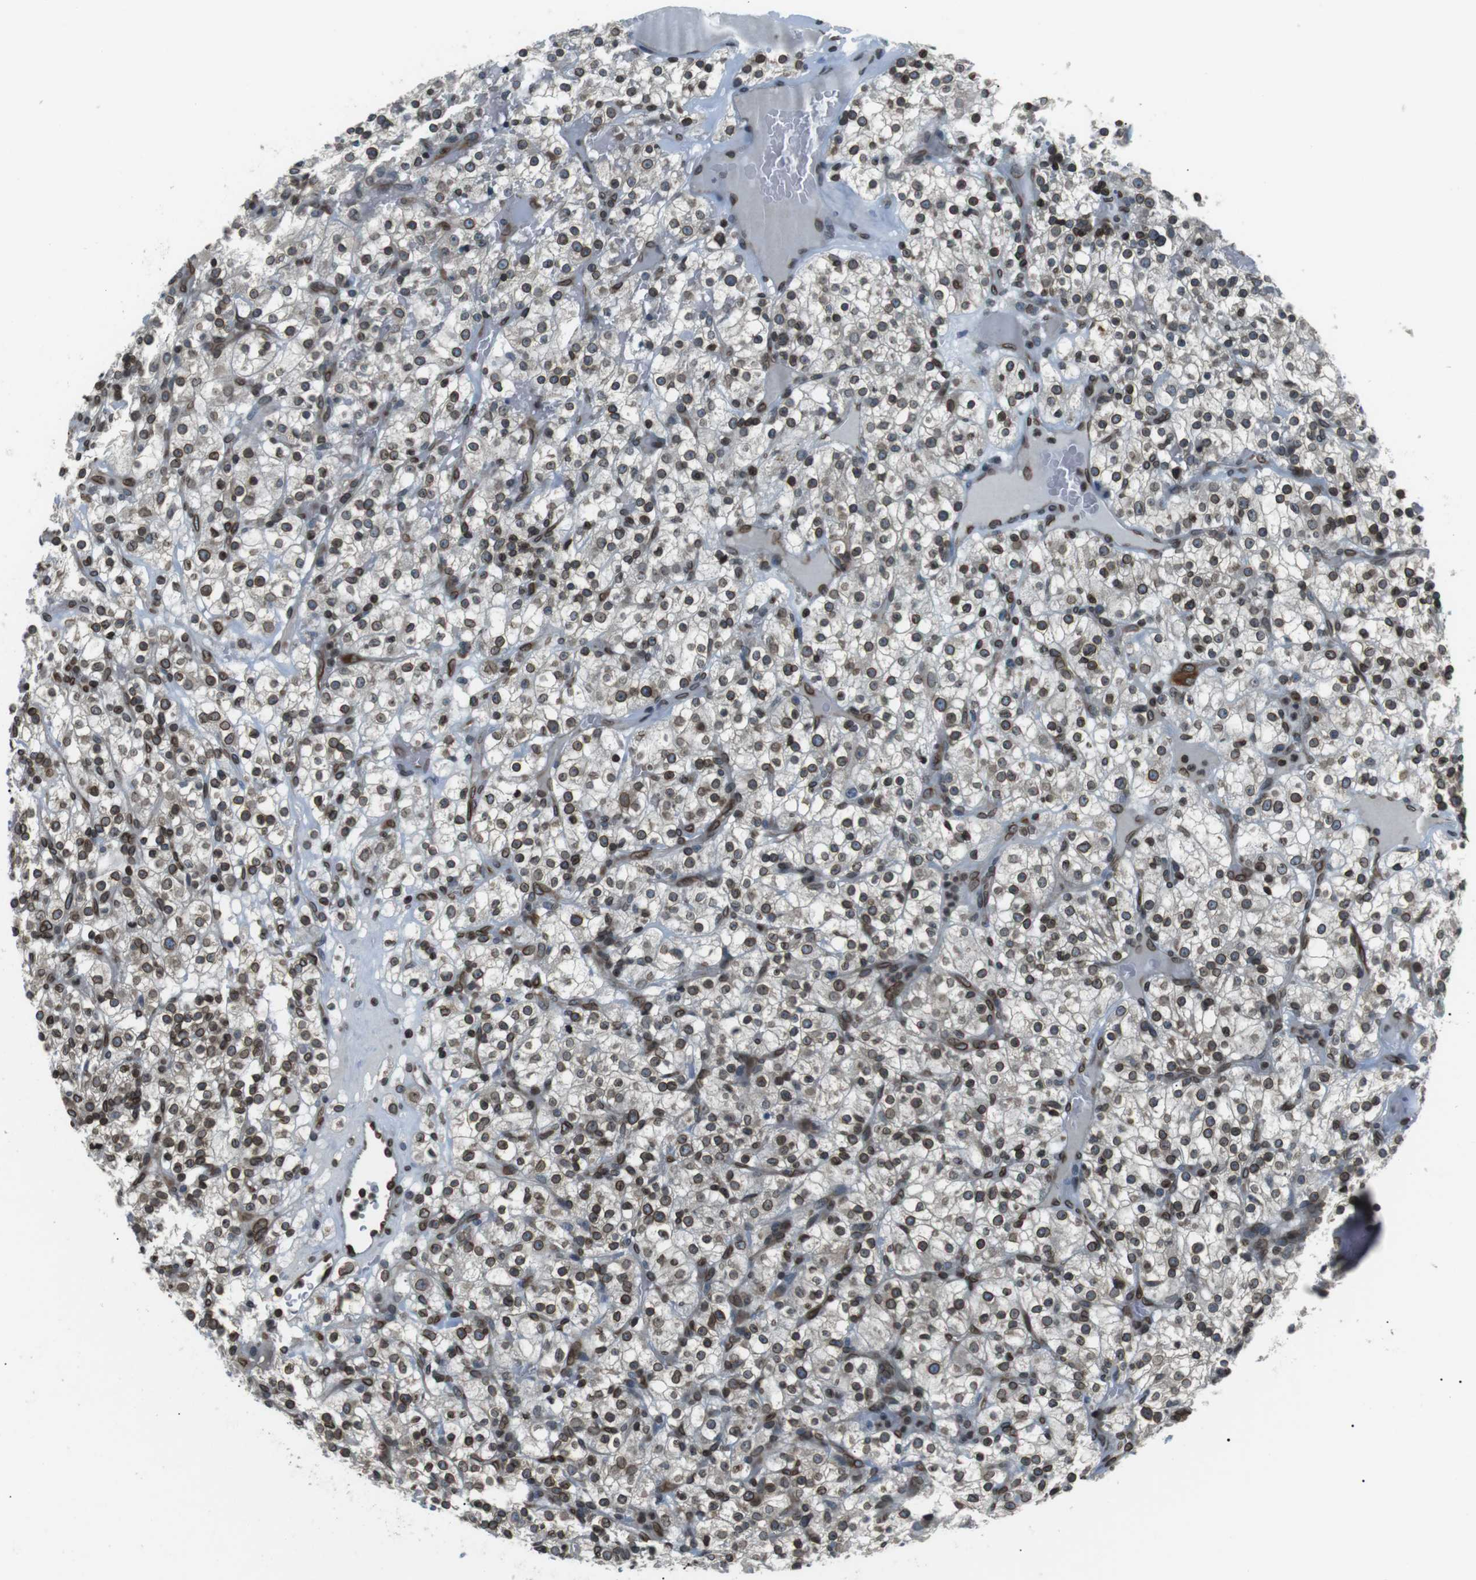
{"staining": {"intensity": "moderate", "quantity": ">75%", "location": "cytoplasmic/membranous,nuclear"}, "tissue": "renal cancer", "cell_type": "Tumor cells", "image_type": "cancer", "snomed": [{"axis": "morphology", "description": "Normal tissue, NOS"}, {"axis": "morphology", "description": "Adenocarcinoma, NOS"}, {"axis": "topography", "description": "Kidney"}], "caption": "Immunohistochemistry (IHC) image of human renal cancer (adenocarcinoma) stained for a protein (brown), which shows medium levels of moderate cytoplasmic/membranous and nuclear positivity in about >75% of tumor cells.", "gene": "TMX4", "patient": {"sex": "female", "age": 72}}